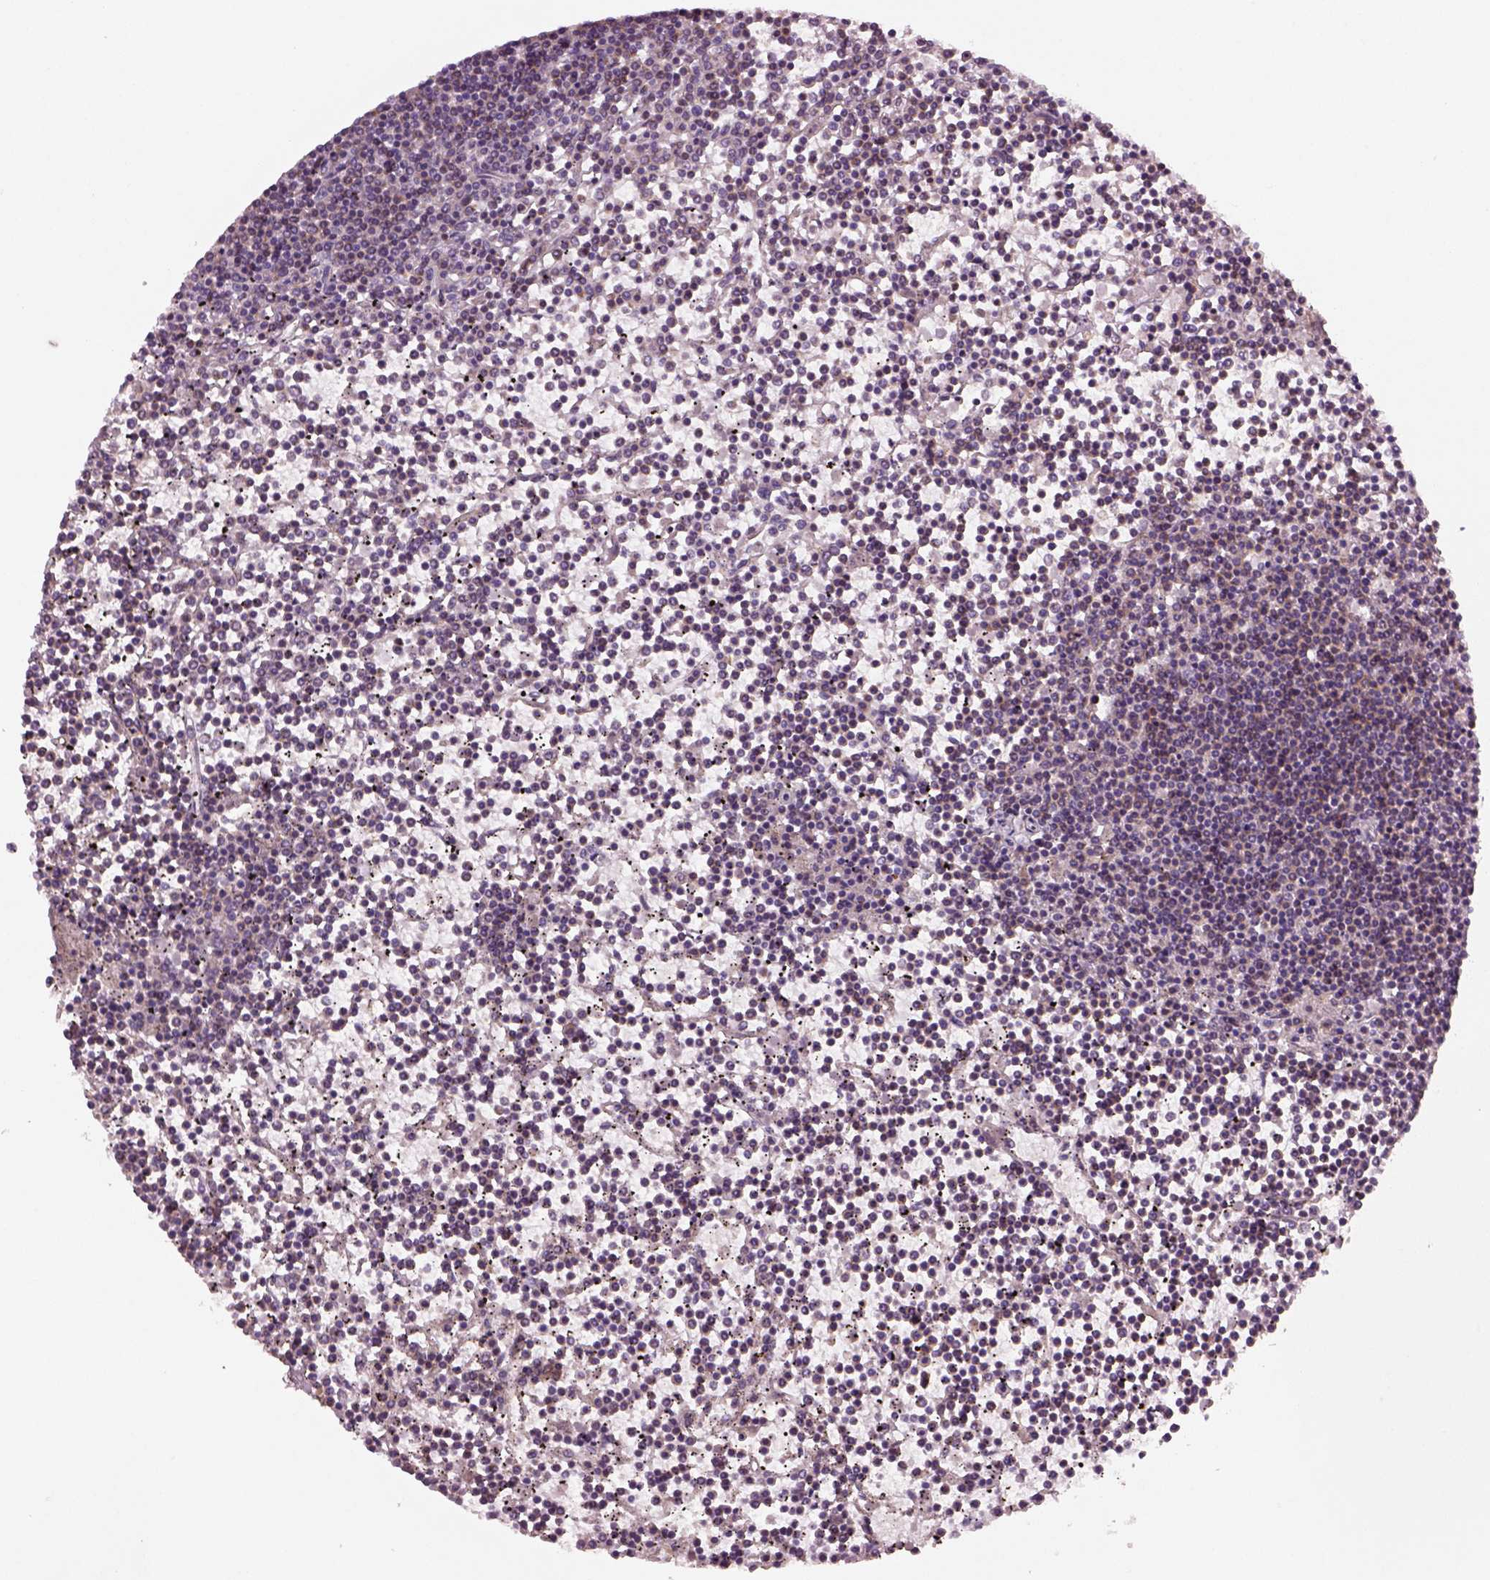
{"staining": {"intensity": "moderate", "quantity": ">75%", "location": "cytoplasmic/membranous"}, "tissue": "lymphoma", "cell_type": "Tumor cells", "image_type": "cancer", "snomed": [{"axis": "morphology", "description": "Malignant lymphoma, non-Hodgkin's type, Low grade"}, {"axis": "topography", "description": "Spleen"}], "caption": "Immunohistochemical staining of human malignant lymphoma, non-Hodgkin's type (low-grade) reveals moderate cytoplasmic/membranous protein positivity in approximately >75% of tumor cells.", "gene": "SLC25A24", "patient": {"sex": "female", "age": 19}}